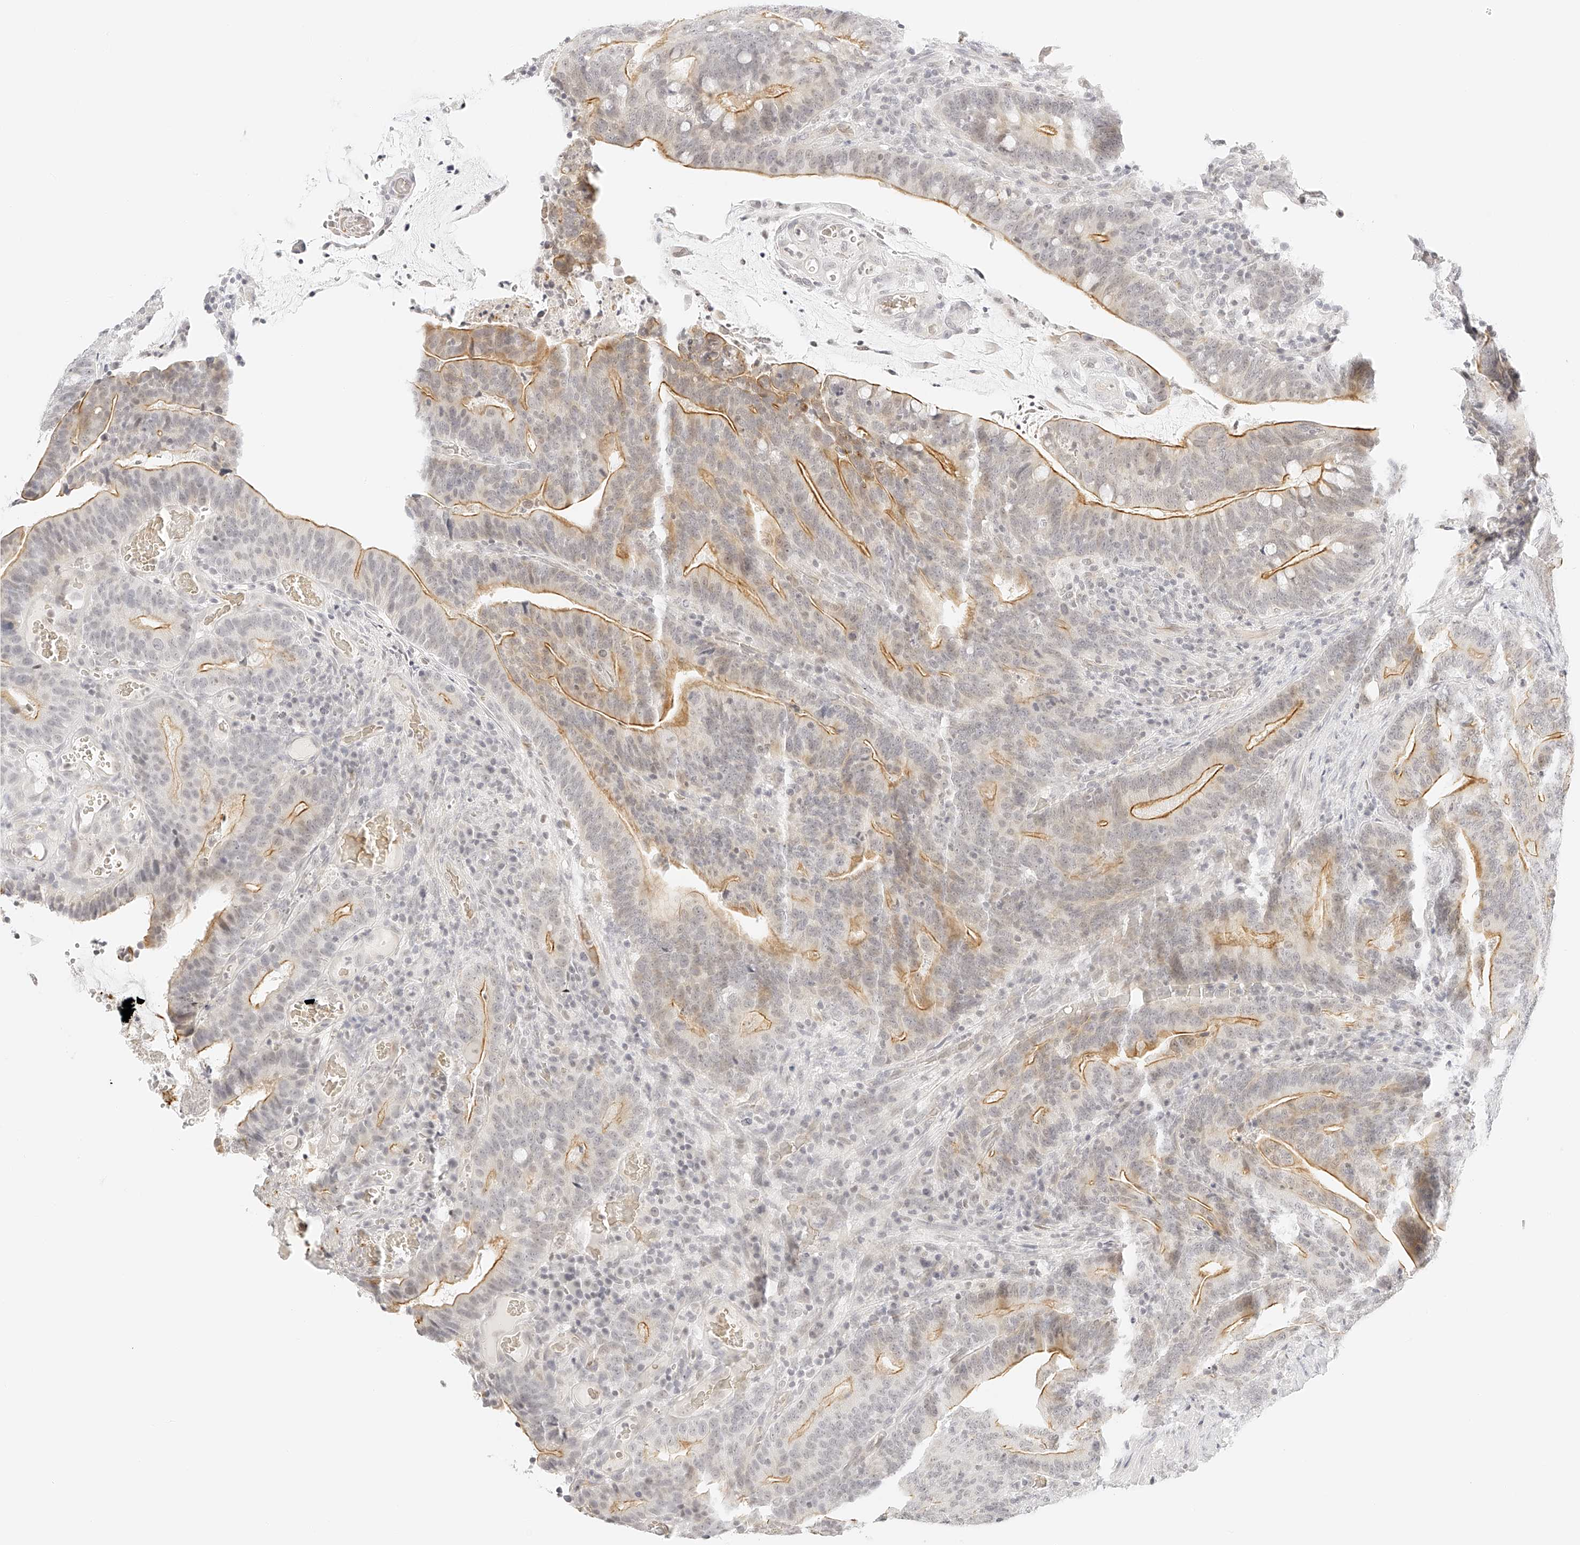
{"staining": {"intensity": "moderate", "quantity": "25%-75%", "location": "cytoplasmic/membranous"}, "tissue": "colorectal cancer", "cell_type": "Tumor cells", "image_type": "cancer", "snomed": [{"axis": "morphology", "description": "Adenocarcinoma, NOS"}, {"axis": "topography", "description": "Colon"}], "caption": "There is medium levels of moderate cytoplasmic/membranous staining in tumor cells of colorectal cancer, as demonstrated by immunohistochemical staining (brown color).", "gene": "ZFP69", "patient": {"sex": "female", "age": 66}}